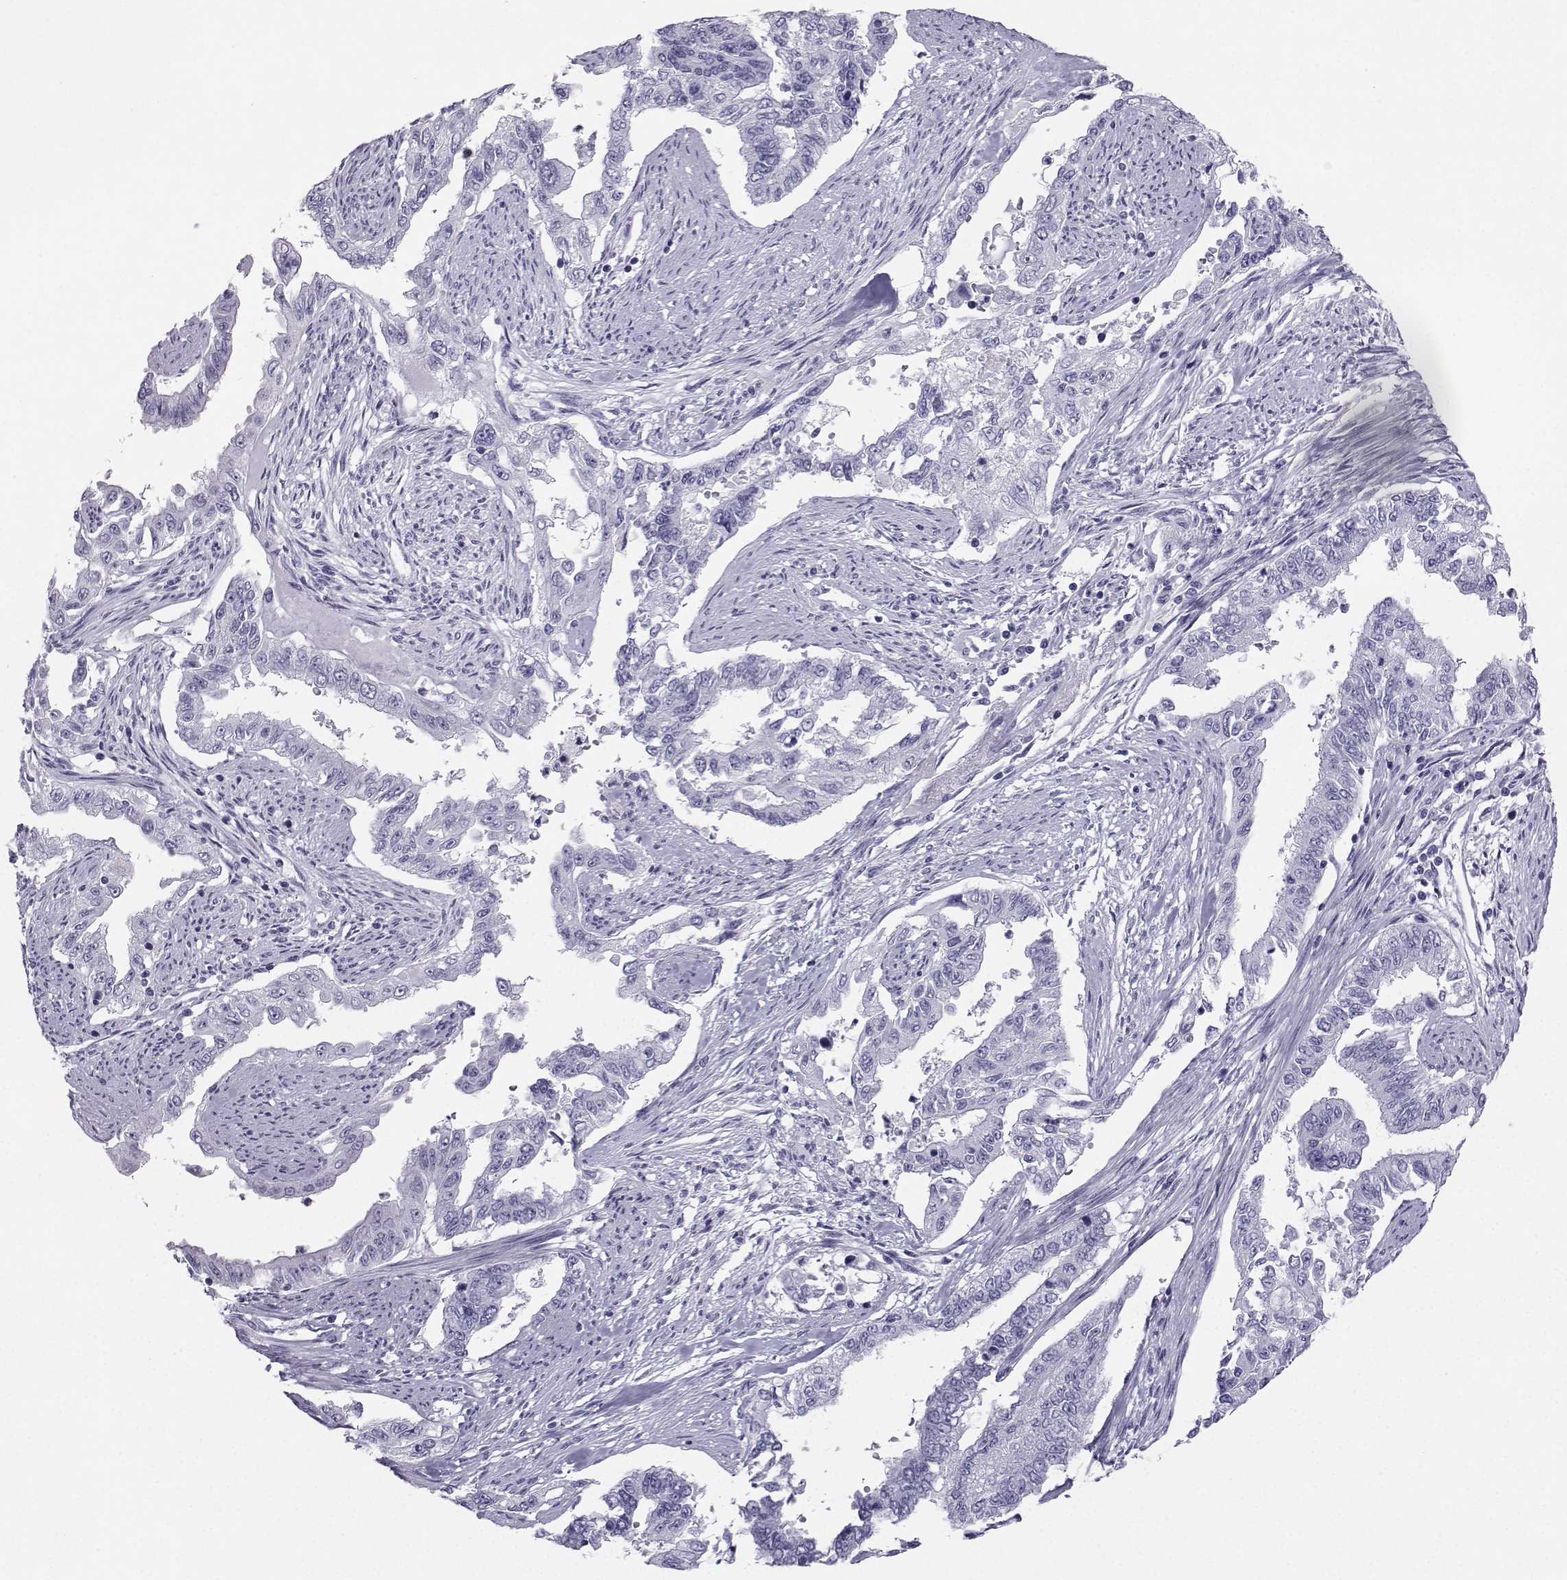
{"staining": {"intensity": "negative", "quantity": "none", "location": "none"}, "tissue": "endometrial cancer", "cell_type": "Tumor cells", "image_type": "cancer", "snomed": [{"axis": "morphology", "description": "Adenocarcinoma, NOS"}, {"axis": "topography", "description": "Uterus"}], "caption": "An immunohistochemistry image of adenocarcinoma (endometrial) is shown. There is no staining in tumor cells of adenocarcinoma (endometrial).", "gene": "SST", "patient": {"sex": "female", "age": 59}}